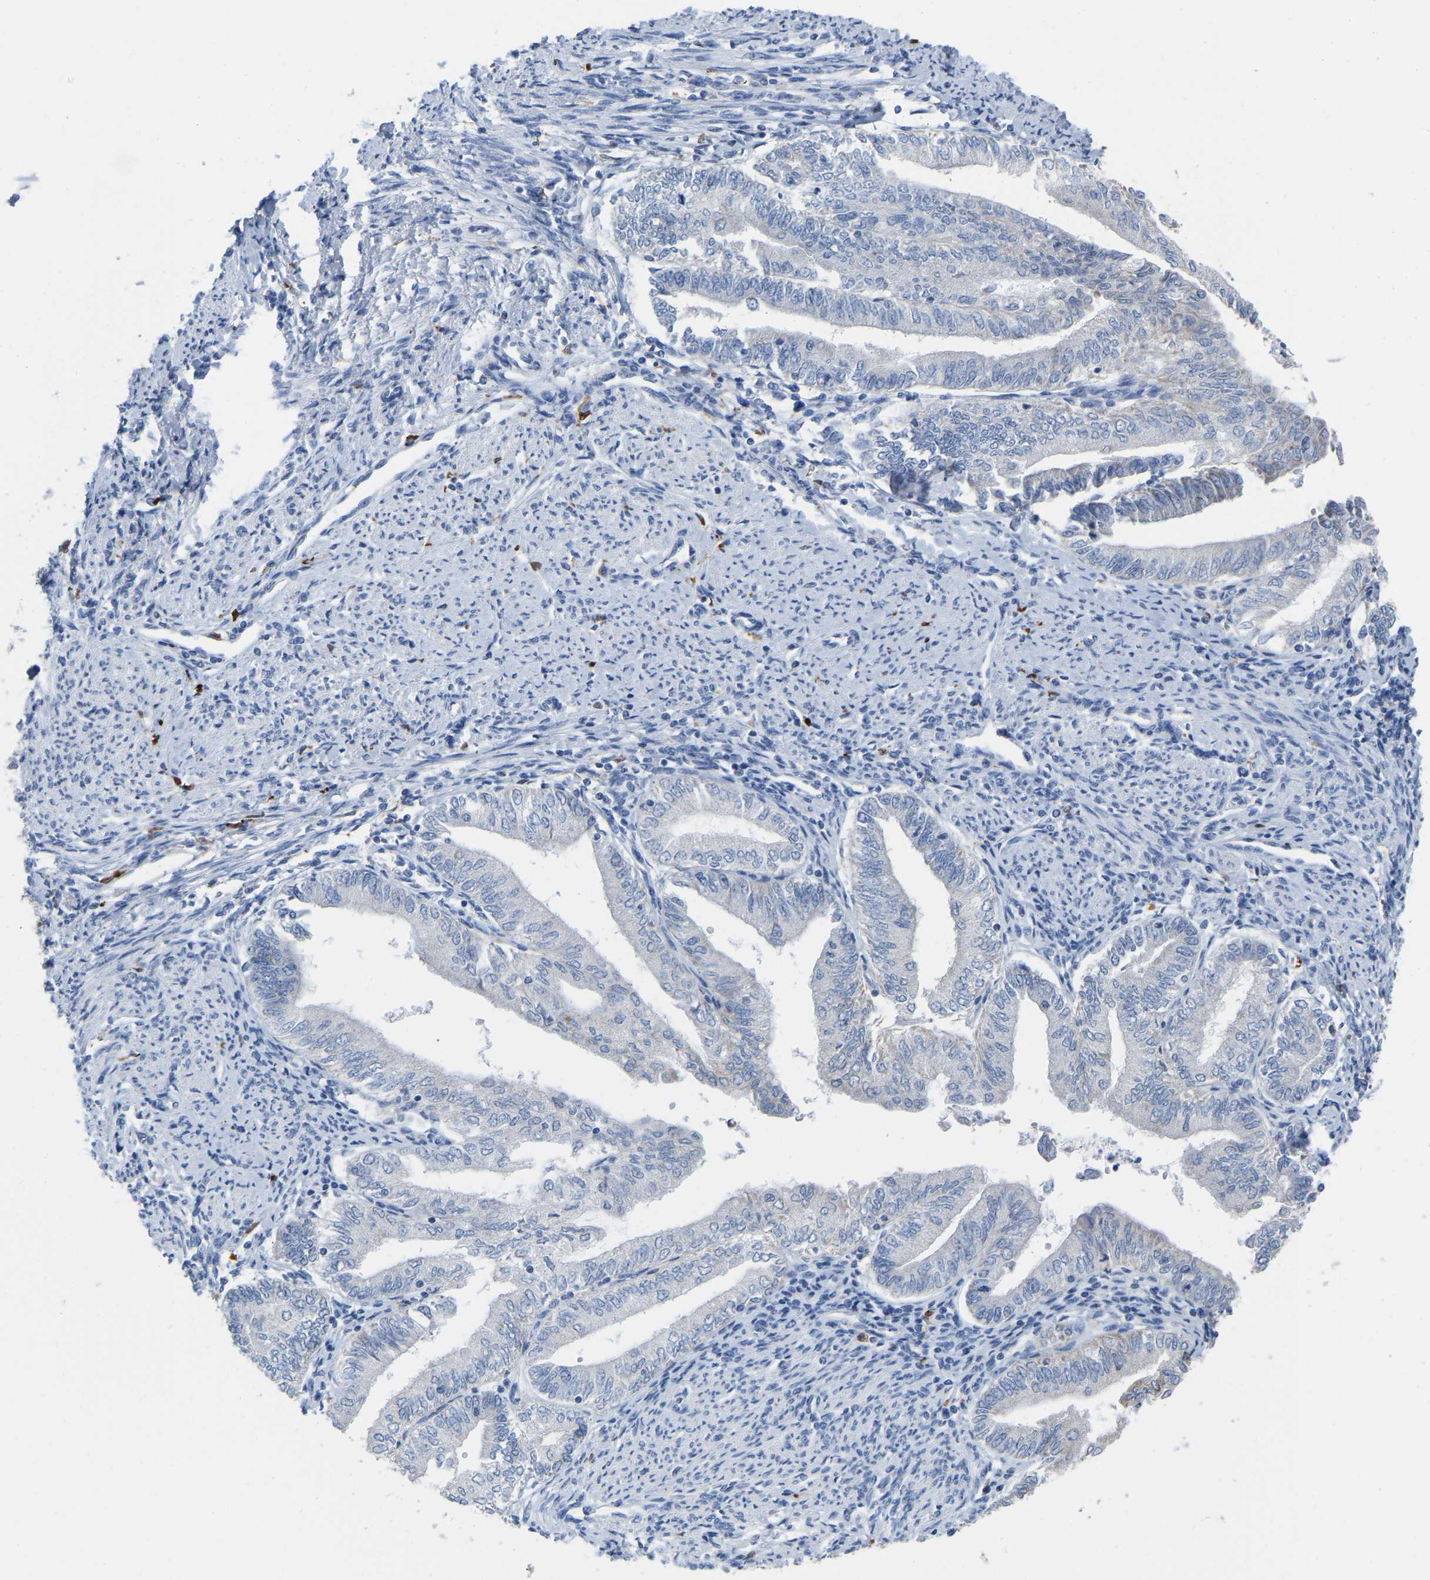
{"staining": {"intensity": "negative", "quantity": "none", "location": "none"}, "tissue": "endometrial cancer", "cell_type": "Tumor cells", "image_type": "cancer", "snomed": [{"axis": "morphology", "description": "Adenocarcinoma, NOS"}, {"axis": "topography", "description": "Endometrium"}], "caption": "A histopathology image of adenocarcinoma (endometrial) stained for a protein exhibits no brown staining in tumor cells.", "gene": "ULBP2", "patient": {"sex": "female", "age": 66}}